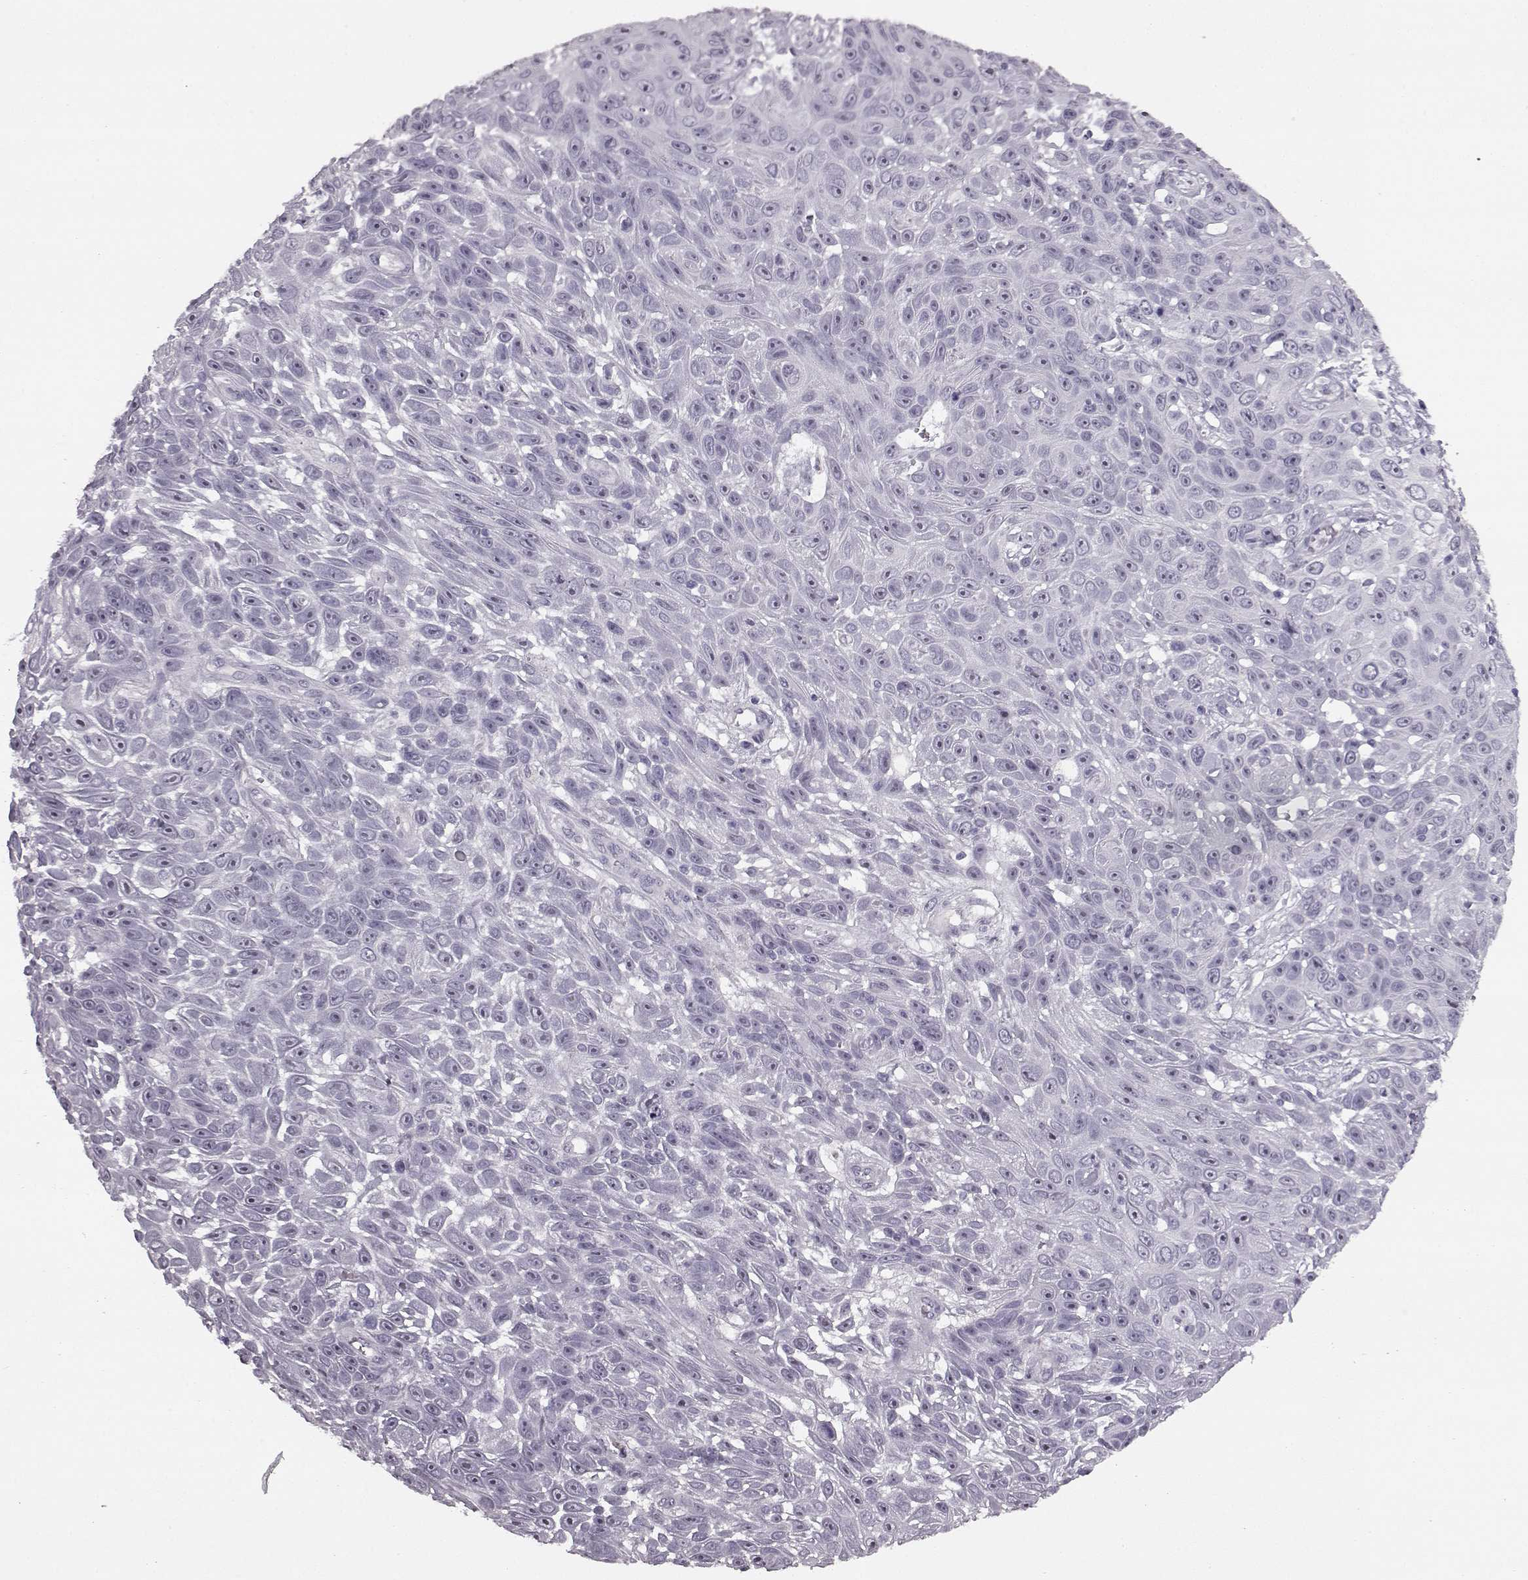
{"staining": {"intensity": "negative", "quantity": "none", "location": "none"}, "tissue": "skin cancer", "cell_type": "Tumor cells", "image_type": "cancer", "snomed": [{"axis": "morphology", "description": "Squamous cell carcinoma, NOS"}, {"axis": "topography", "description": "Skin"}], "caption": "This histopathology image is of skin cancer stained with immunohistochemistry (IHC) to label a protein in brown with the nuclei are counter-stained blue. There is no expression in tumor cells.", "gene": "PRPH2", "patient": {"sex": "male", "age": 82}}